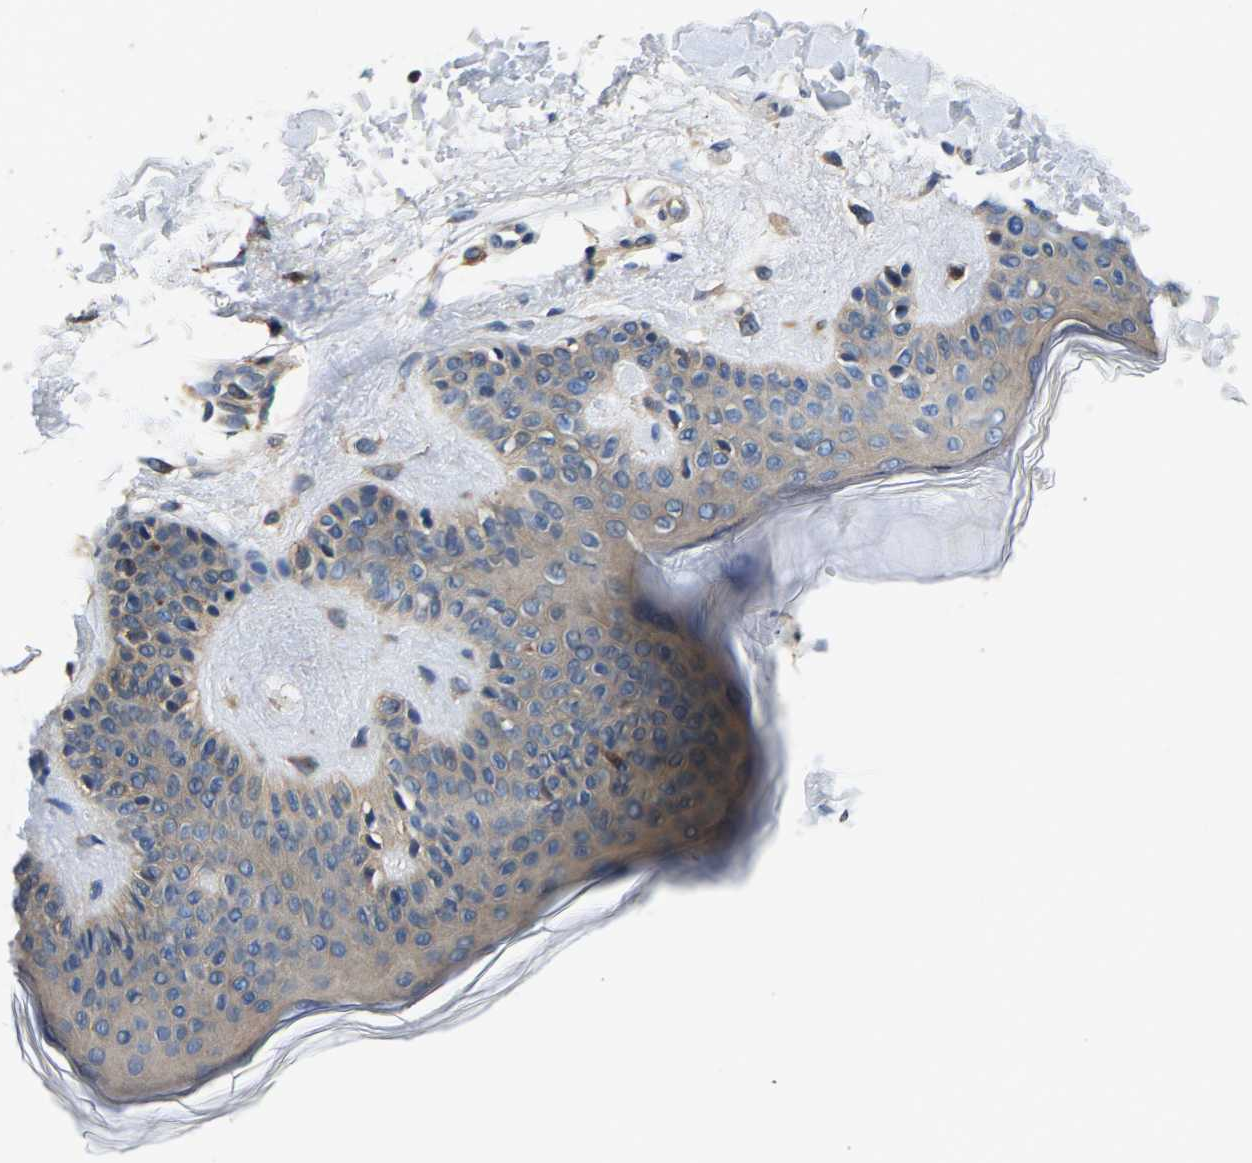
{"staining": {"intensity": "negative", "quantity": "none", "location": "none"}, "tissue": "skin", "cell_type": "Fibroblasts", "image_type": "normal", "snomed": [{"axis": "morphology", "description": "Normal tissue, NOS"}, {"axis": "topography", "description": "Skin"}], "caption": "Fibroblasts show no significant protein expression in unremarkable skin.", "gene": "NT5C", "patient": {"sex": "male", "age": 30}}